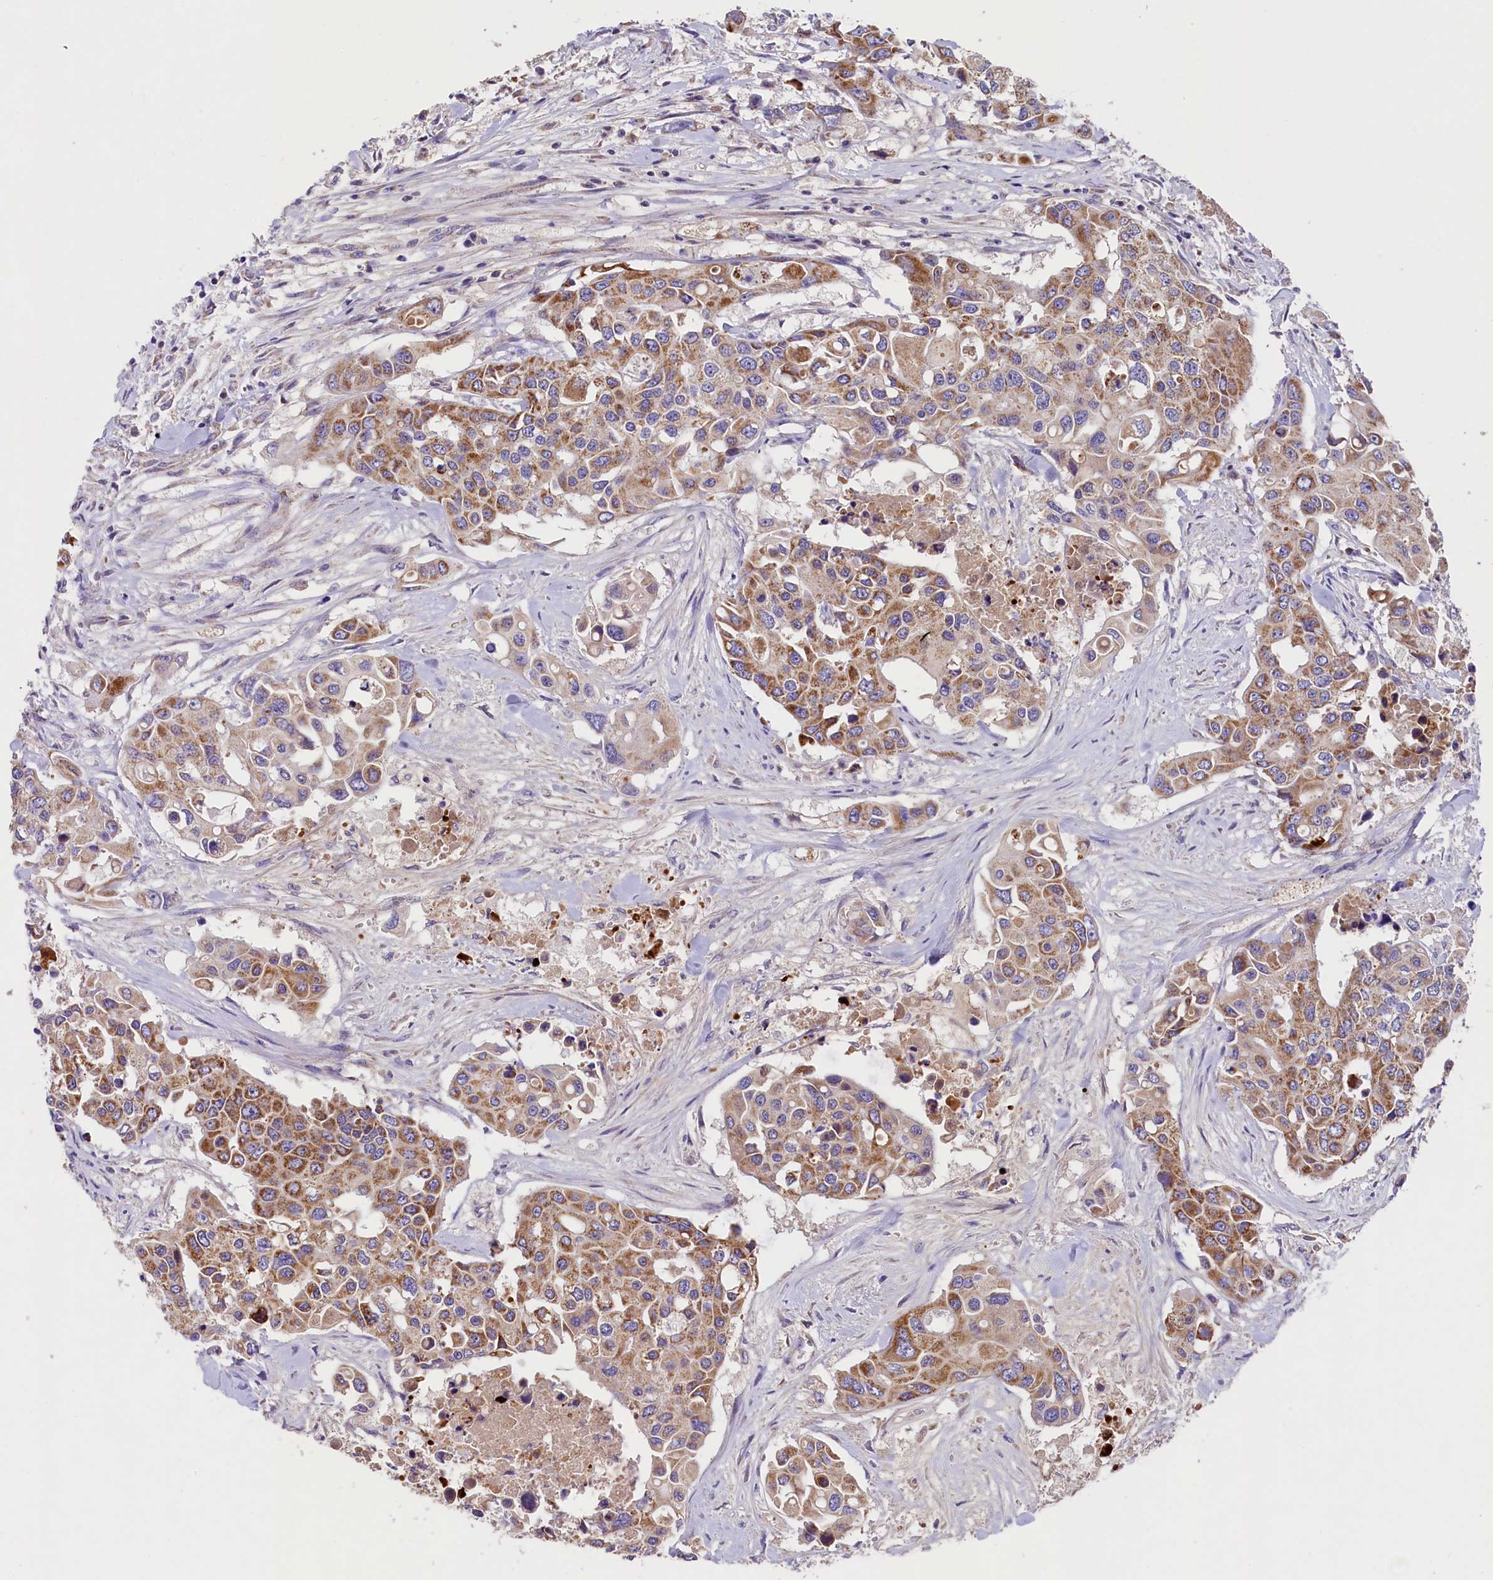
{"staining": {"intensity": "moderate", "quantity": ">75%", "location": "cytoplasmic/membranous"}, "tissue": "colorectal cancer", "cell_type": "Tumor cells", "image_type": "cancer", "snomed": [{"axis": "morphology", "description": "Adenocarcinoma, NOS"}, {"axis": "topography", "description": "Colon"}], "caption": "Immunohistochemical staining of adenocarcinoma (colorectal) exhibits moderate cytoplasmic/membranous protein expression in approximately >75% of tumor cells.", "gene": "PMPCB", "patient": {"sex": "male", "age": 77}}